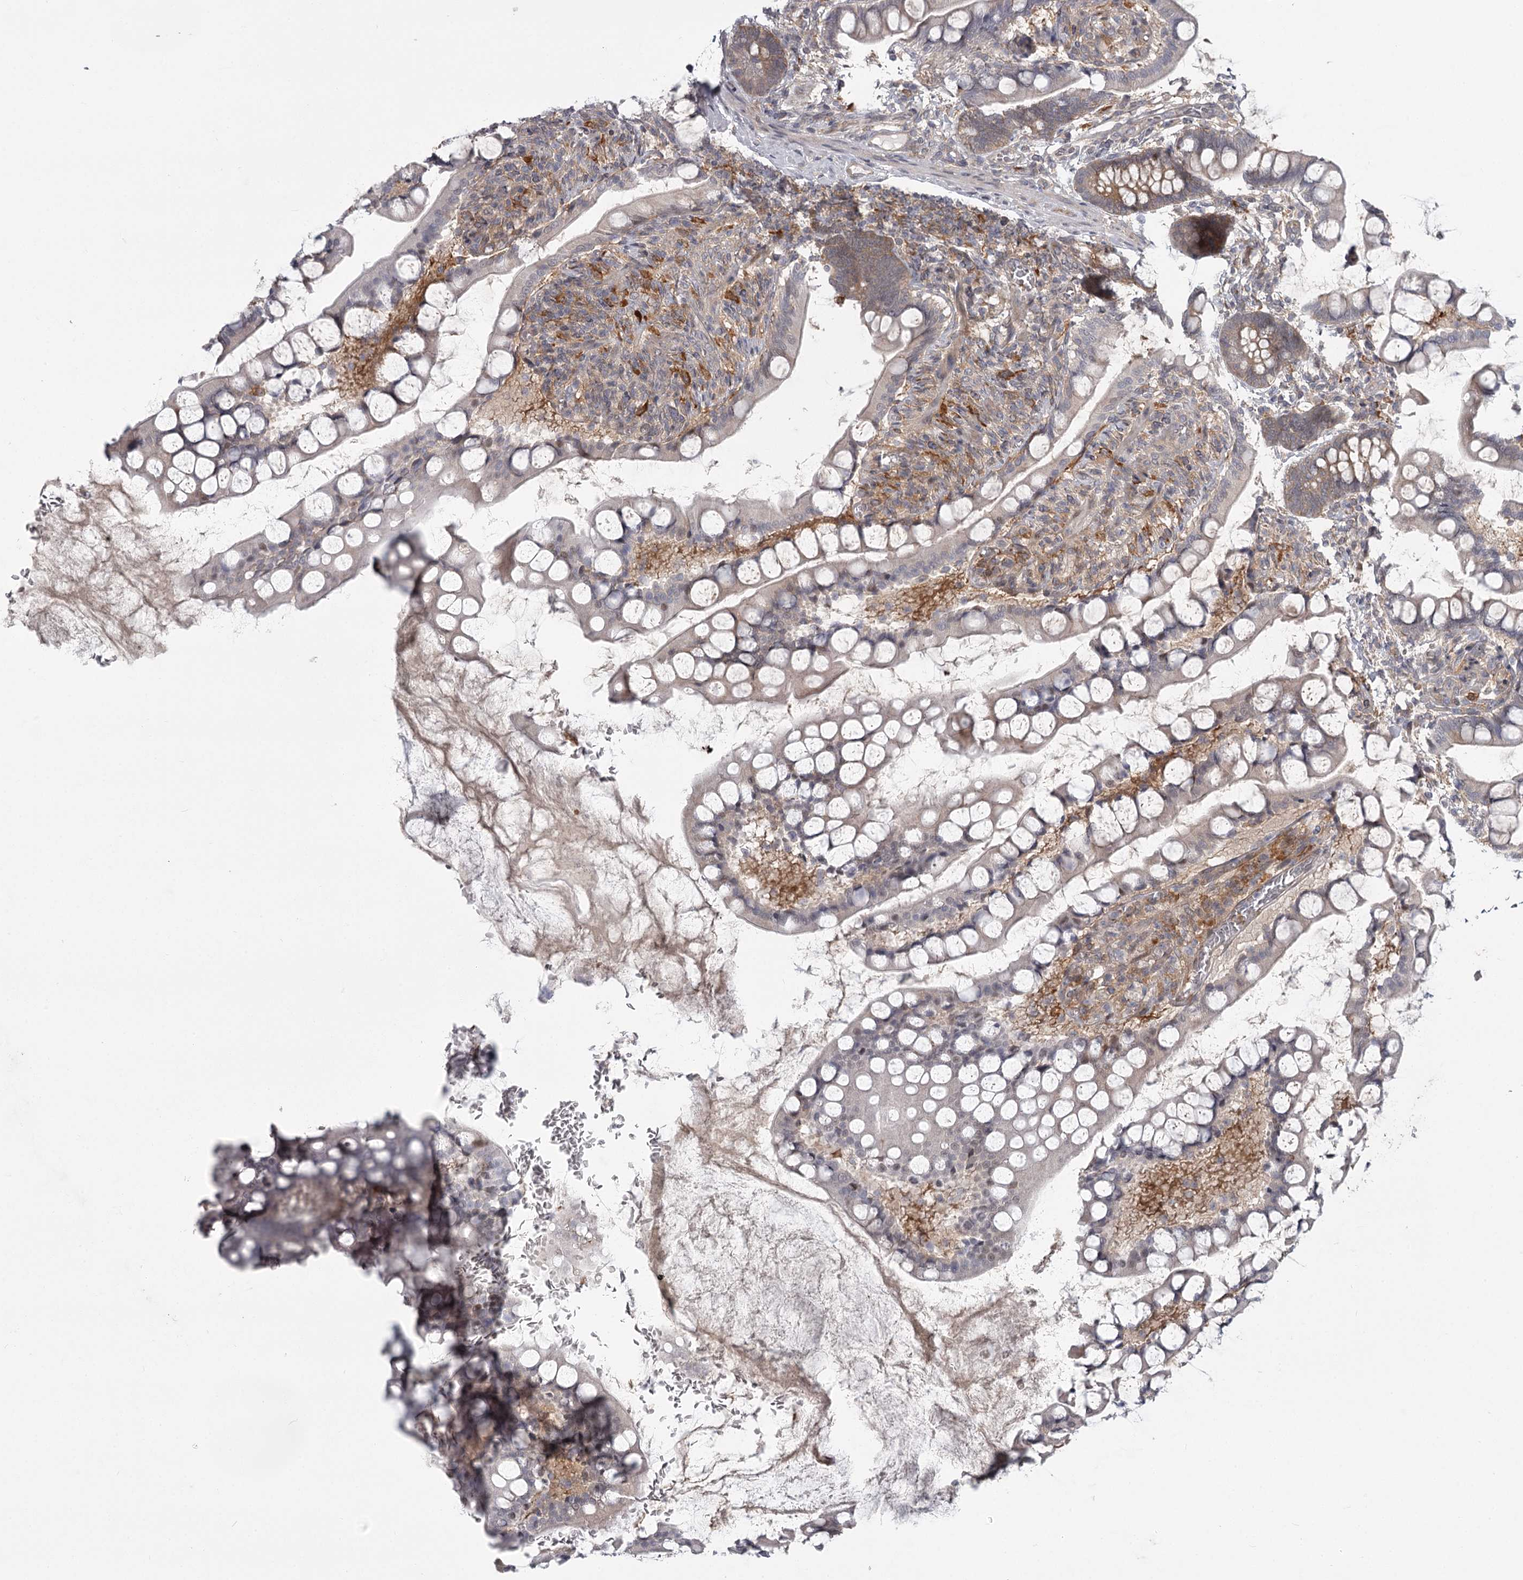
{"staining": {"intensity": "moderate", "quantity": "25%-75%", "location": "cytoplasmic/membranous"}, "tissue": "small intestine", "cell_type": "Glandular cells", "image_type": "normal", "snomed": [{"axis": "morphology", "description": "Normal tissue, NOS"}, {"axis": "topography", "description": "Small intestine"}], "caption": "Immunohistochemical staining of normal human small intestine reveals 25%-75% levels of moderate cytoplasmic/membranous protein expression in about 25%-75% of glandular cells.", "gene": "CCNG2", "patient": {"sex": "male", "age": 52}}